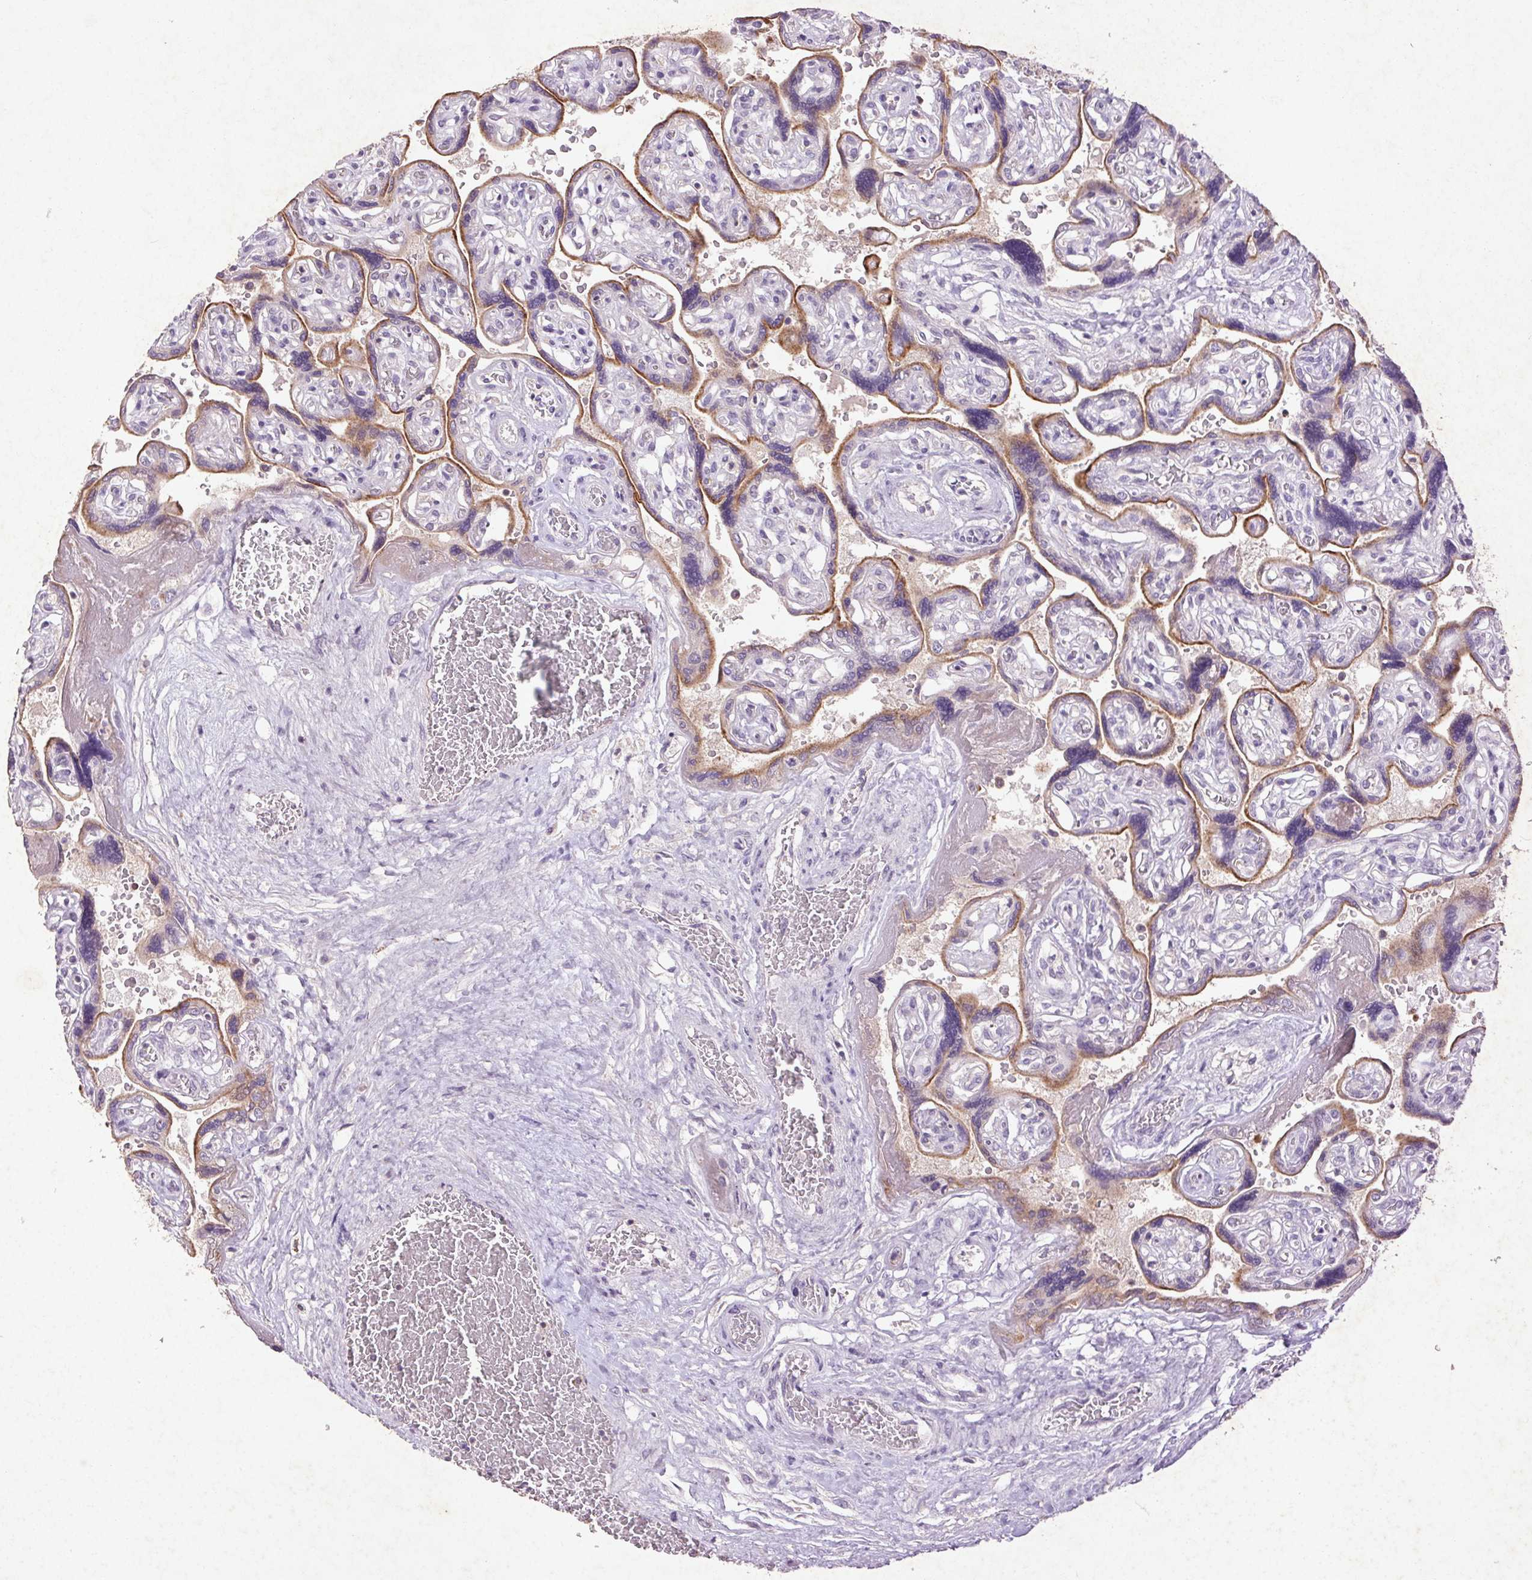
{"staining": {"intensity": "negative", "quantity": "none", "location": "none"}, "tissue": "placenta", "cell_type": "Decidual cells", "image_type": "normal", "snomed": [{"axis": "morphology", "description": "Normal tissue, NOS"}, {"axis": "topography", "description": "Placenta"}], "caption": "This is an immunohistochemistry (IHC) histopathology image of normal human placenta. There is no positivity in decidual cells.", "gene": "FNDC7", "patient": {"sex": "female", "age": 32}}